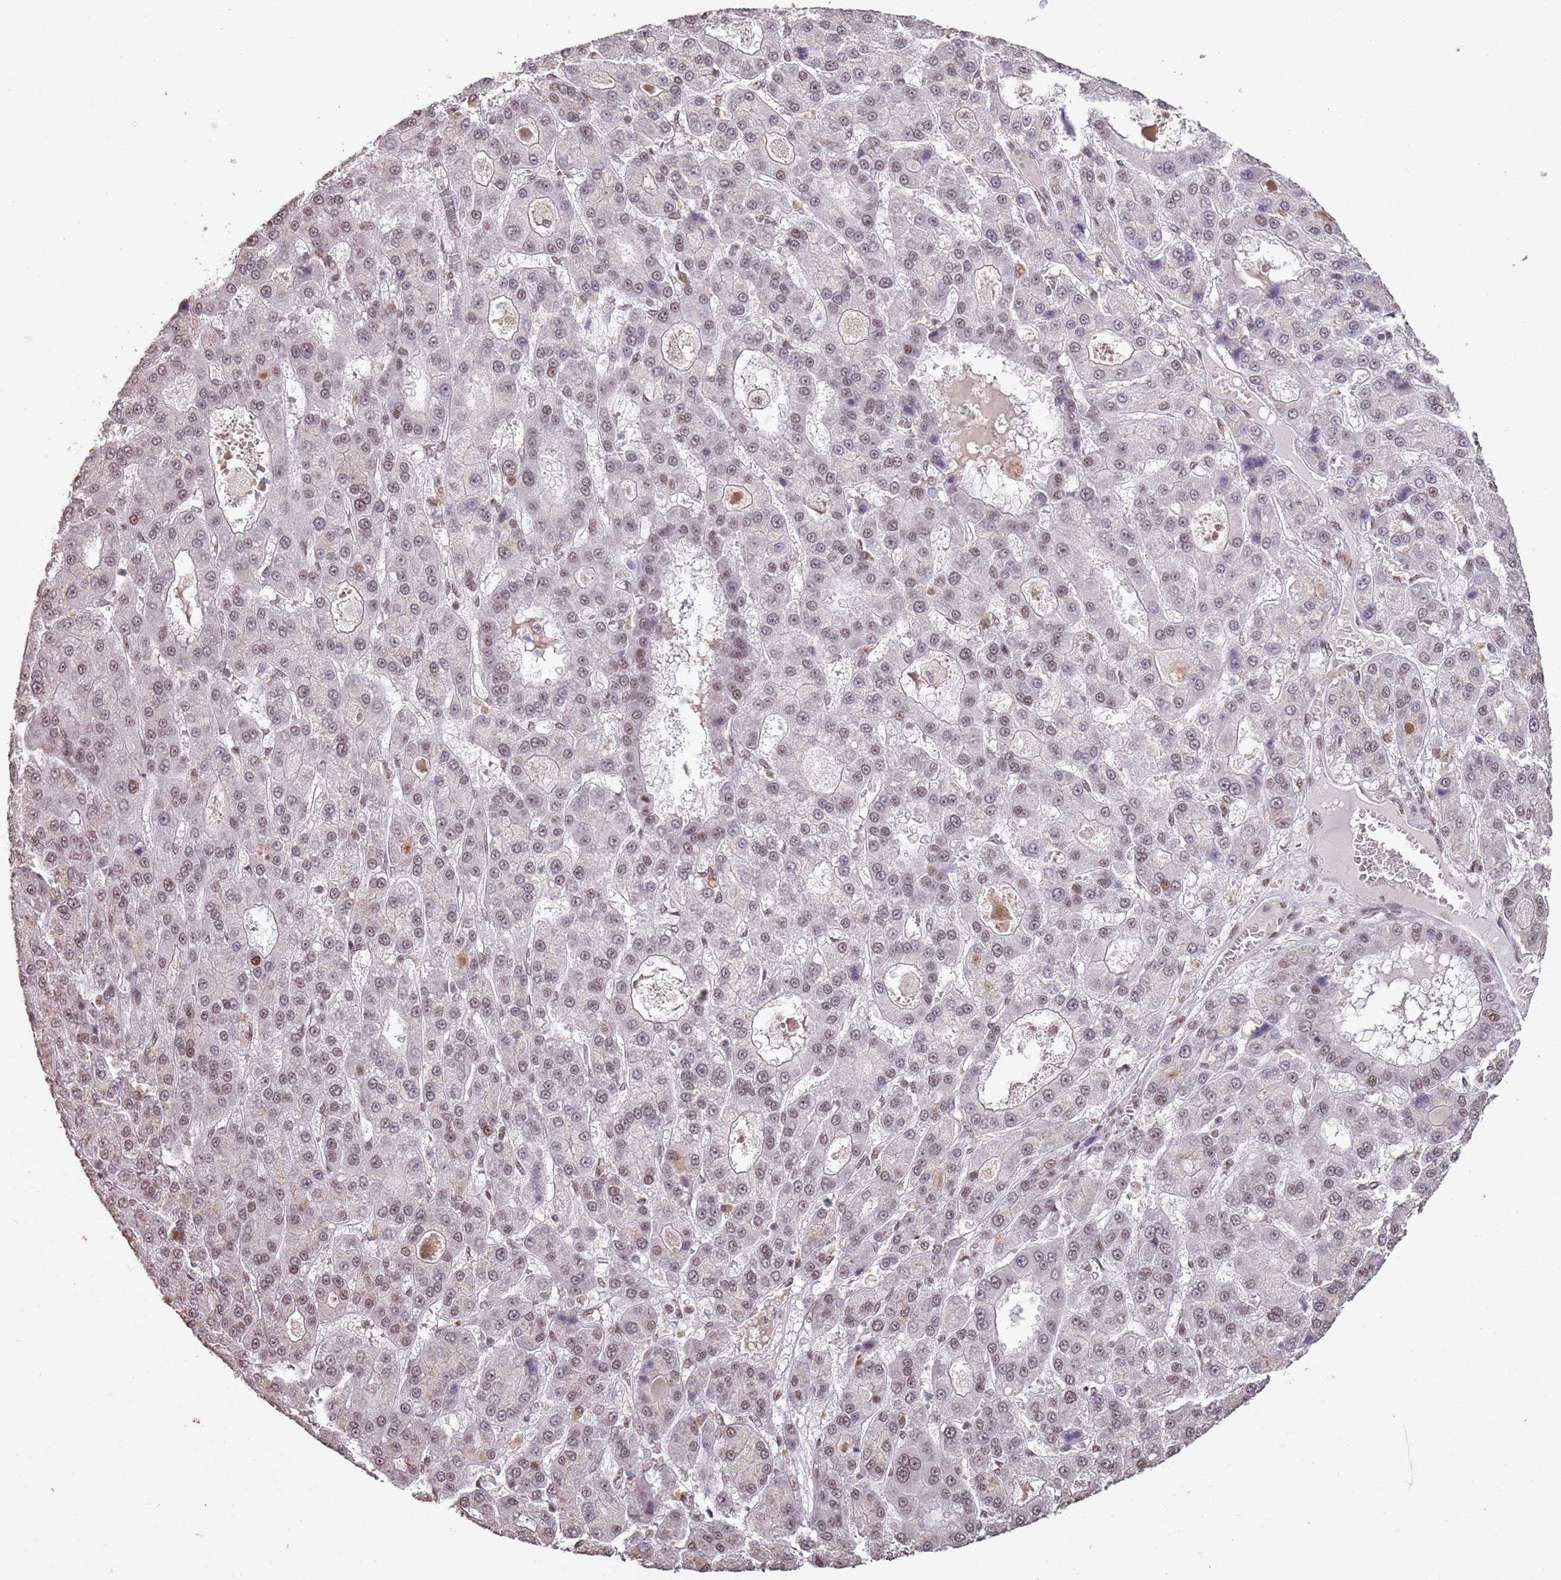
{"staining": {"intensity": "moderate", "quantity": "25%-75%", "location": "nuclear"}, "tissue": "liver cancer", "cell_type": "Tumor cells", "image_type": "cancer", "snomed": [{"axis": "morphology", "description": "Carcinoma, Hepatocellular, NOS"}, {"axis": "topography", "description": "Liver"}], "caption": "Immunohistochemical staining of human liver cancer shows medium levels of moderate nuclear expression in approximately 25%-75% of tumor cells. (Brightfield microscopy of DAB IHC at high magnification).", "gene": "ARL14EP", "patient": {"sex": "male", "age": 70}}